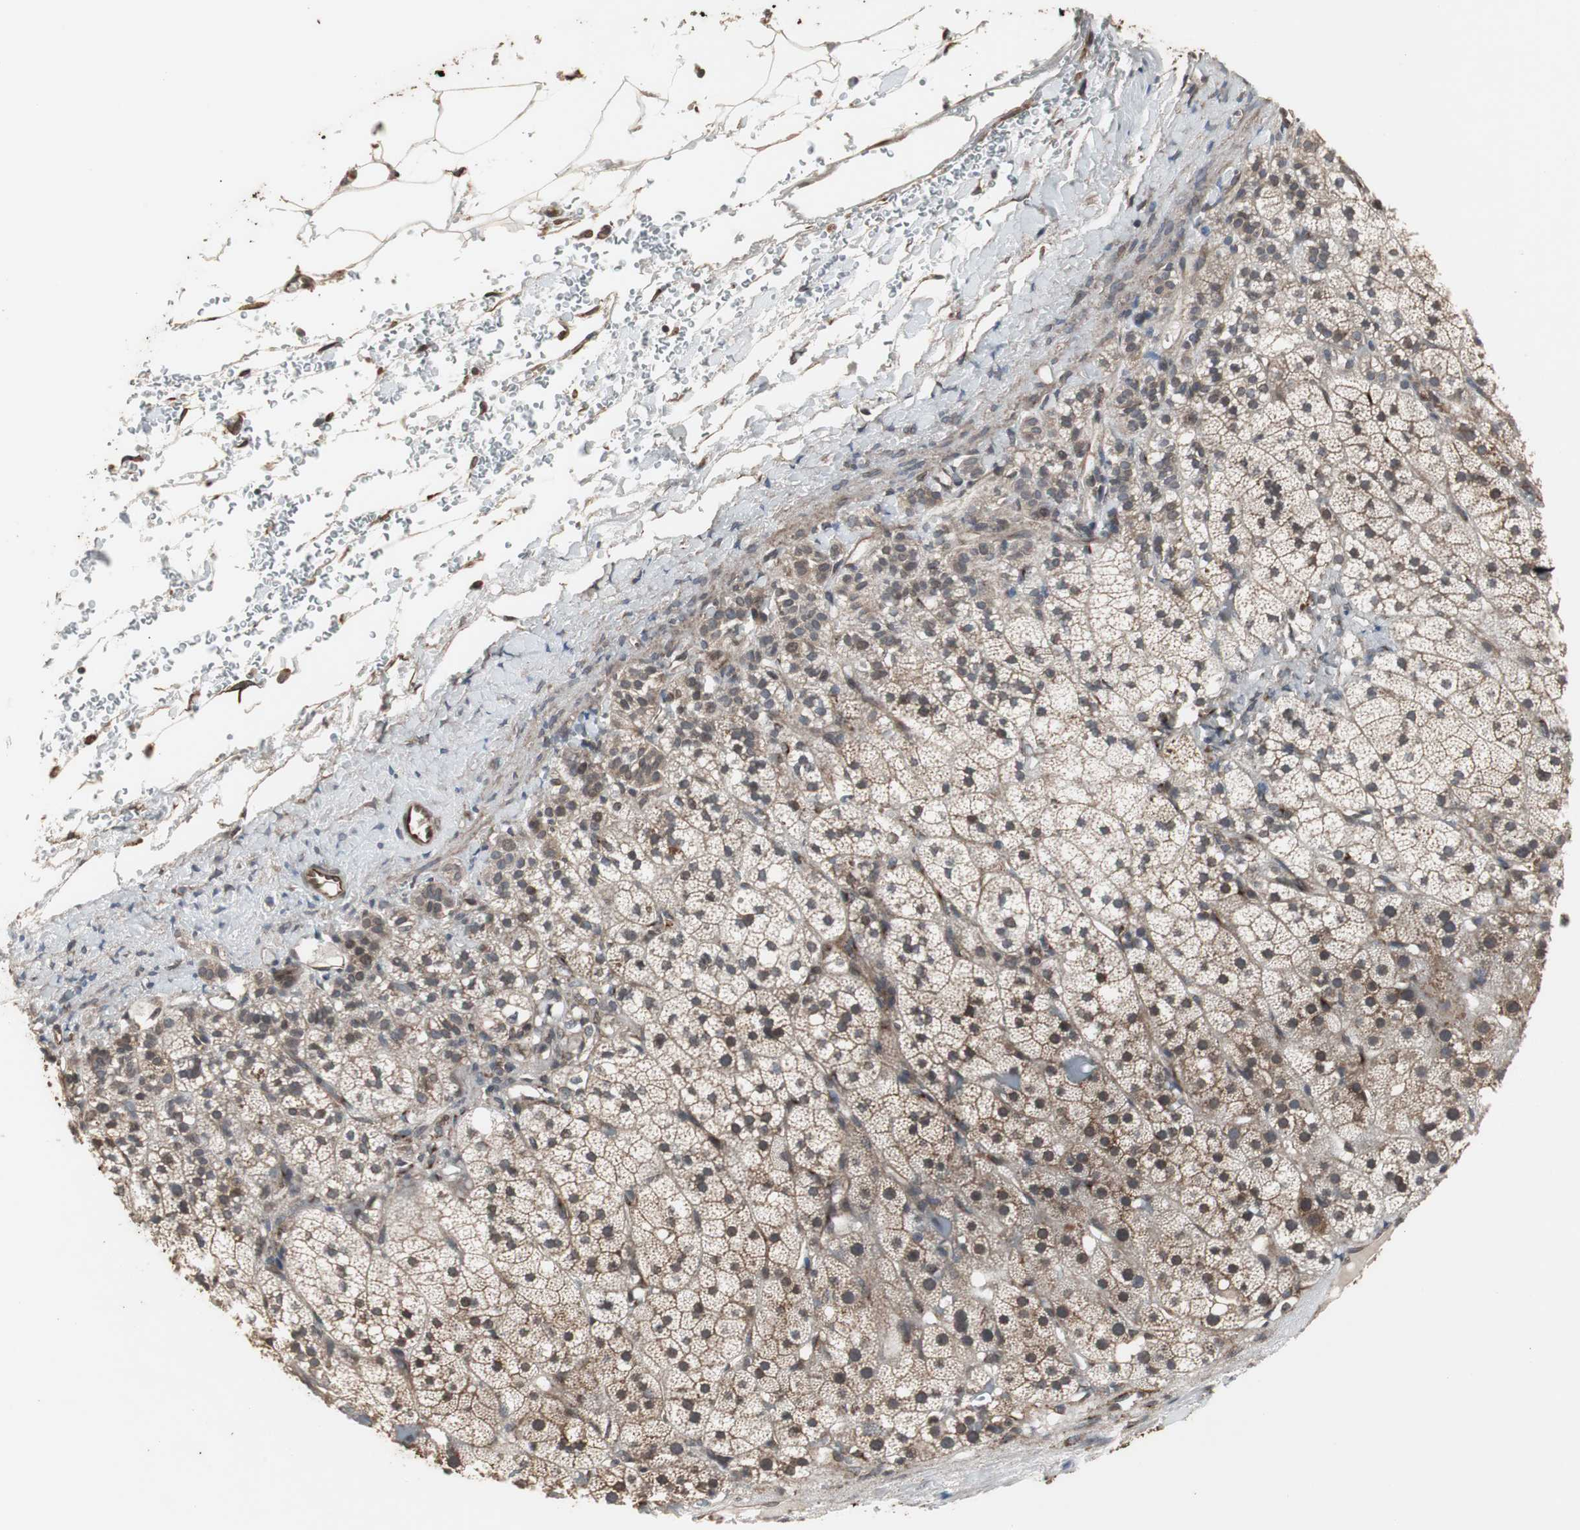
{"staining": {"intensity": "moderate", "quantity": ">75%", "location": "cytoplasmic/membranous"}, "tissue": "adrenal gland", "cell_type": "Glandular cells", "image_type": "normal", "snomed": [{"axis": "morphology", "description": "Normal tissue, NOS"}, {"axis": "topography", "description": "Adrenal gland"}], "caption": "Protein expression analysis of unremarkable human adrenal gland reveals moderate cytoplasmic/membranous expression in about >75% of glandular cells.", "gene": "ATP2B2", "patient": {"sex": "male", "age": 35}}